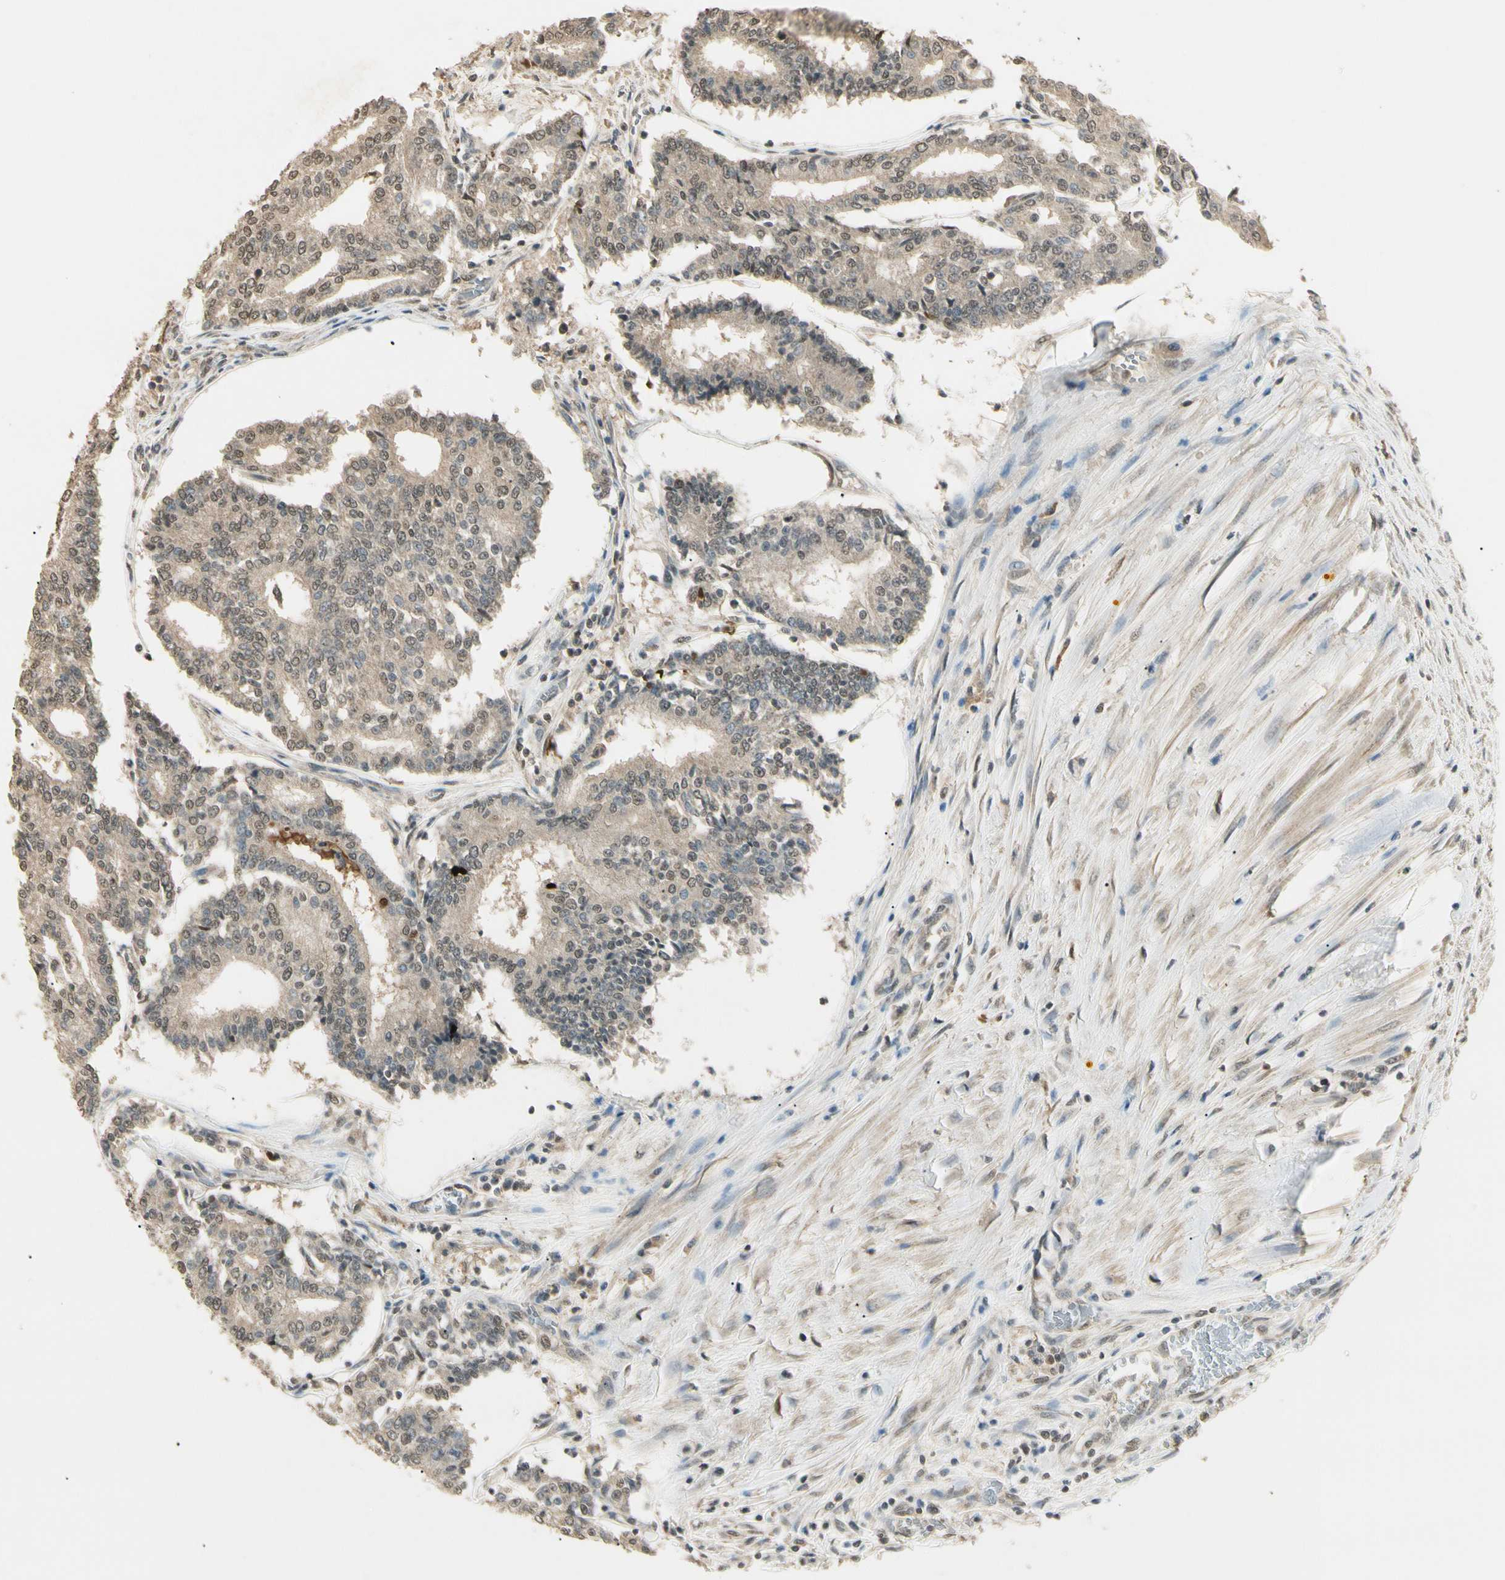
{"staining": {"intensity": "weak", "quantity": ">75%", "location": "cytoplasmic/membranous"}, "tissue": "prostate cancer", "cell_type": "Tumor cells", "image_type": "cancer", "snomed": [{"axis": "morphology", "description": "Adenocarcinoma, High grade"}, {"axis": "topography", "description": "Prostate"}], "caption": "Human prostate cancer (adenocarcinoma (high-grade)) stained with a protein marker displays weak staining in tumor cells.", "gene": "SGCA", "patient": {"sex": "male", "age": 55}}